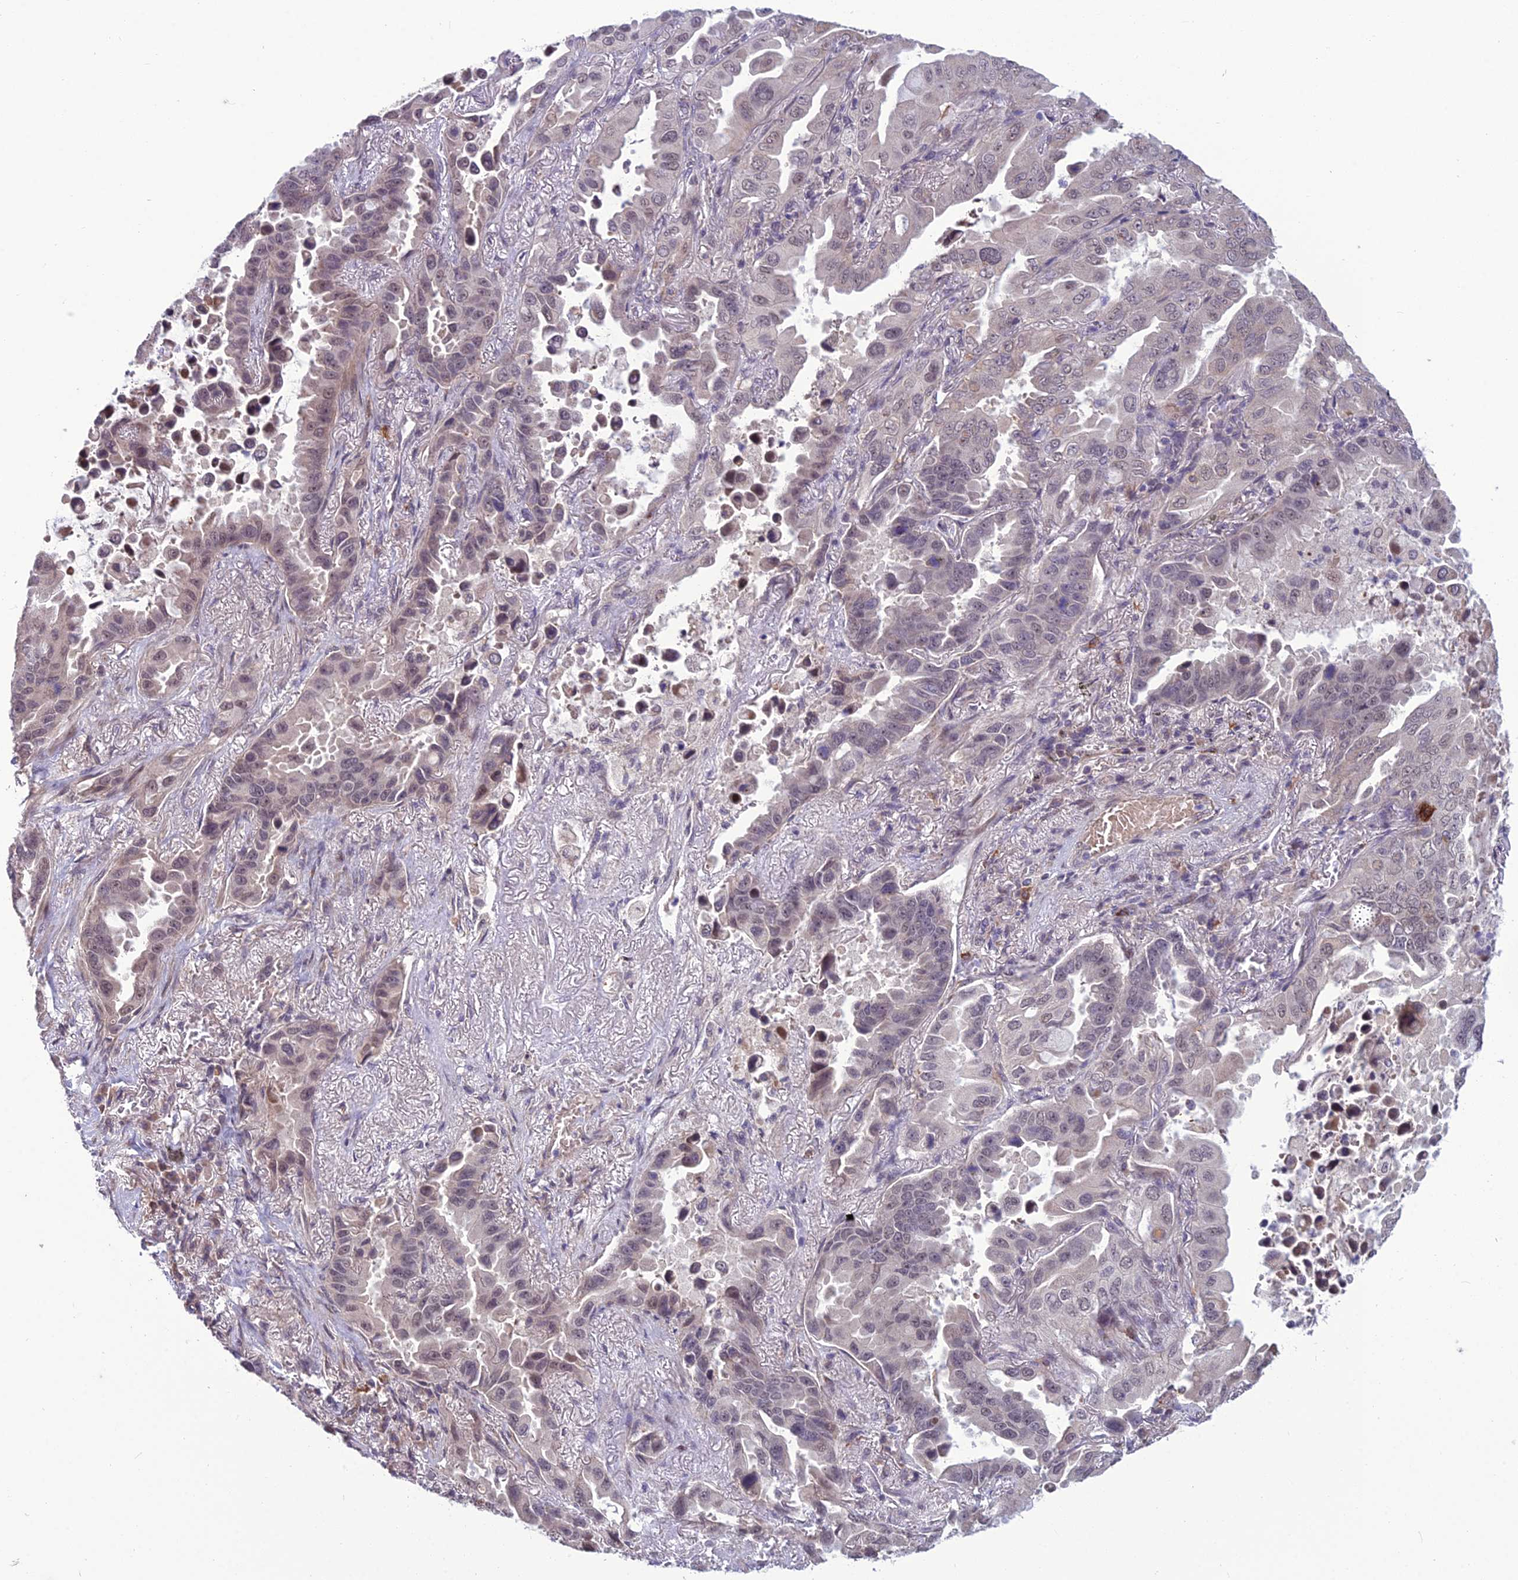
{"staining": {"intensity": "weak", "quantity": "<25%", "location": "nuclear"}, "tissue": "lung cancer", "cell_type": "Tumor cells", "image_type": "cancer", "snomed": [{"axis": "morphology", "description": "Adenocarcinoma, NOS"}, {"axis": "topography", "description": "Lung"}], "caption": "Tumor cells are negative for brown protein staining in lung cancer (adenocarcinoma).", "gene": "FBRS", "patient": {"sex": "male", "age": 64}}